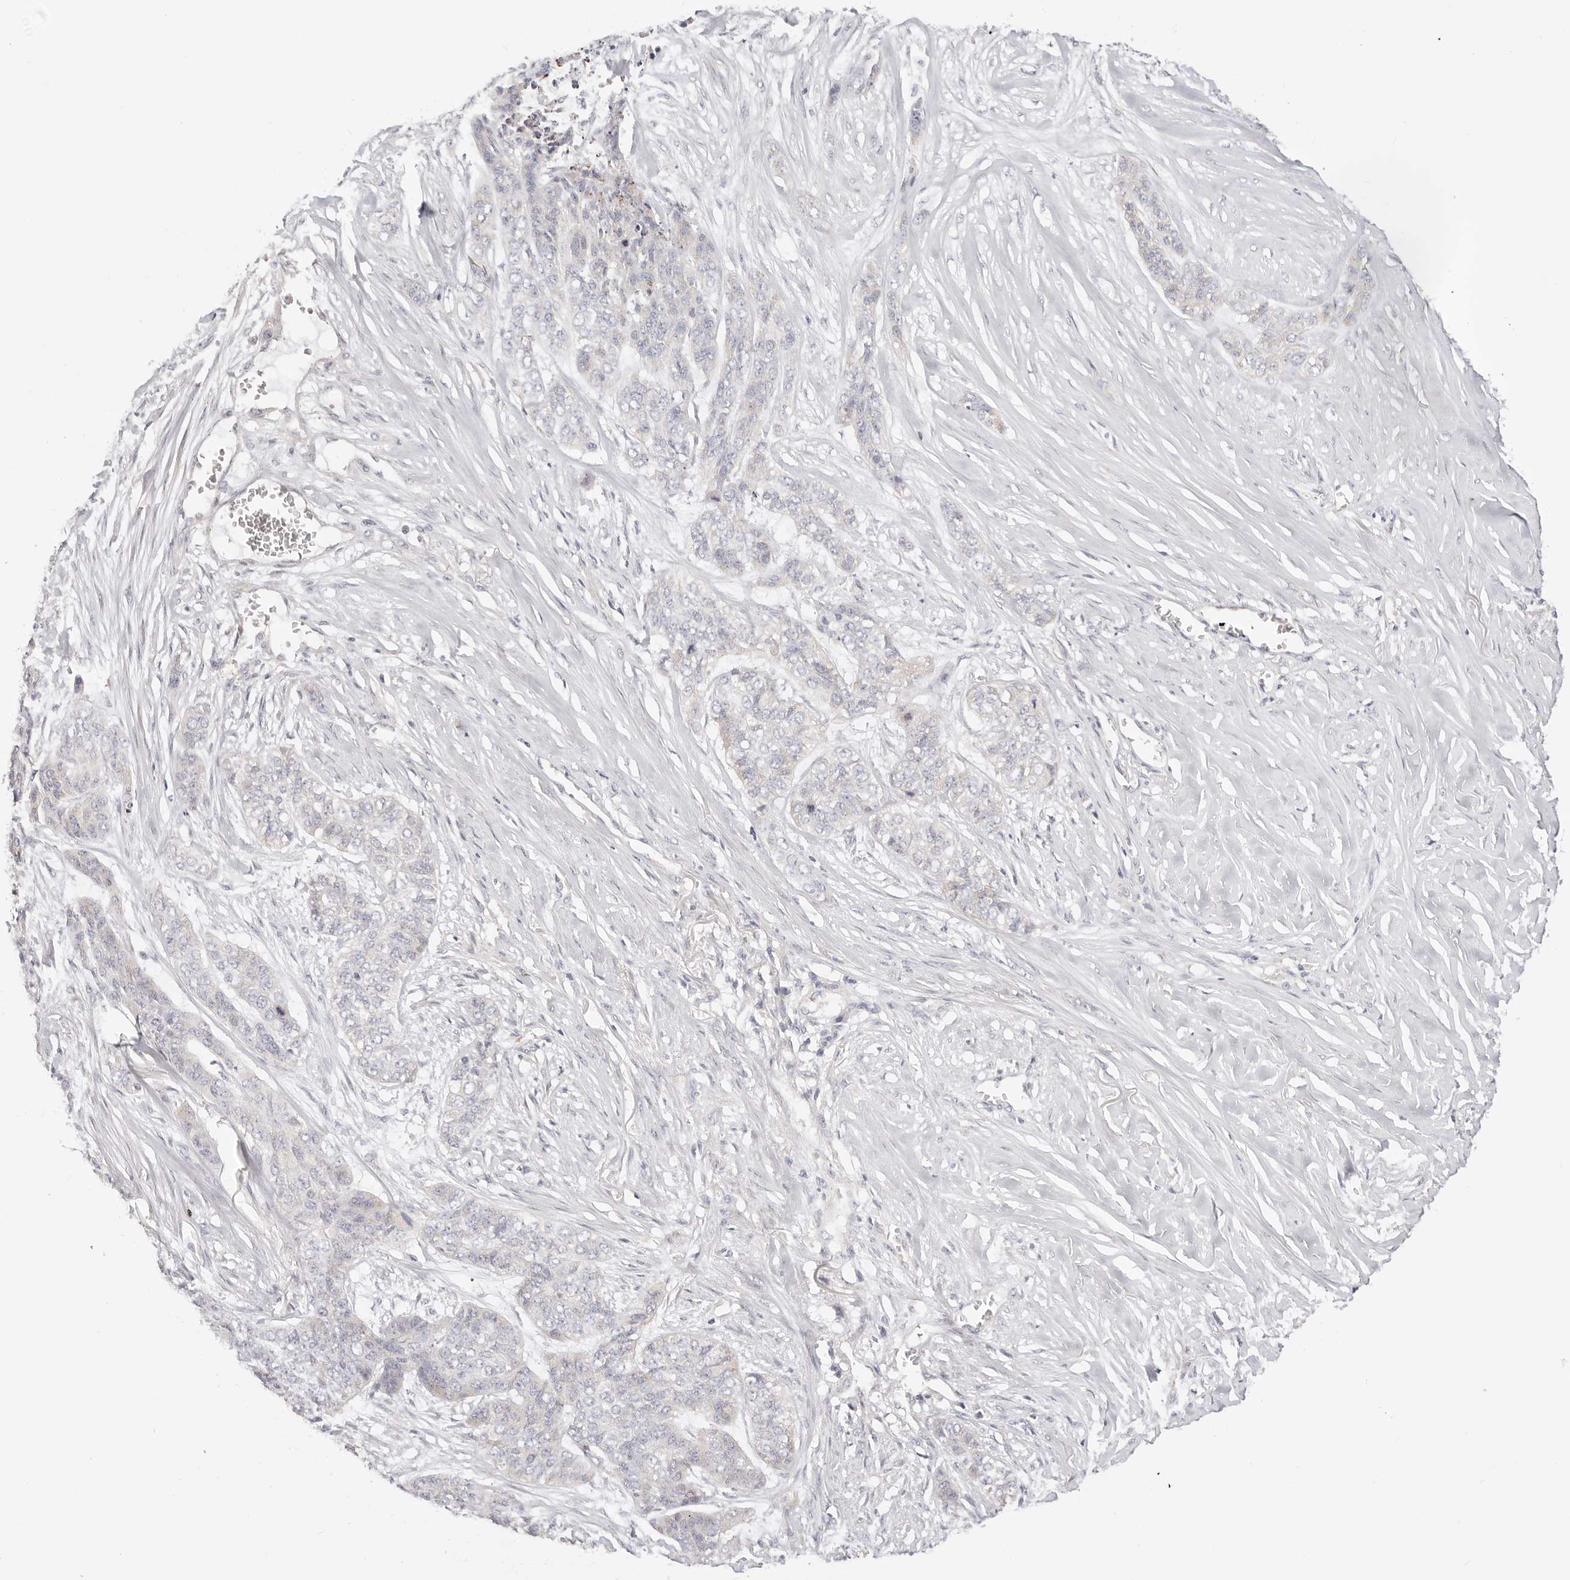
{"staining": {"intensity": "weak", "quantity": "<25%", "location": "cytoplasmic/membranous"}, "tissue": "skin cancer", "cell_type": "Tumor cells", "image_type": "cancer", "snomed": [{"axis": "morphology", "description": "Basal cell carcinoma"}, {"axis": "topography", "description": "Skin"}], "caption": "An immunohistochemistry (IHC) histopathology image of skin basal cell carcinoma is shown. There is no staining in tumor cells of skin basal cell carcinoma.", "gene": "KCMF1", "patient": {"sex": "female", "age": 64}}